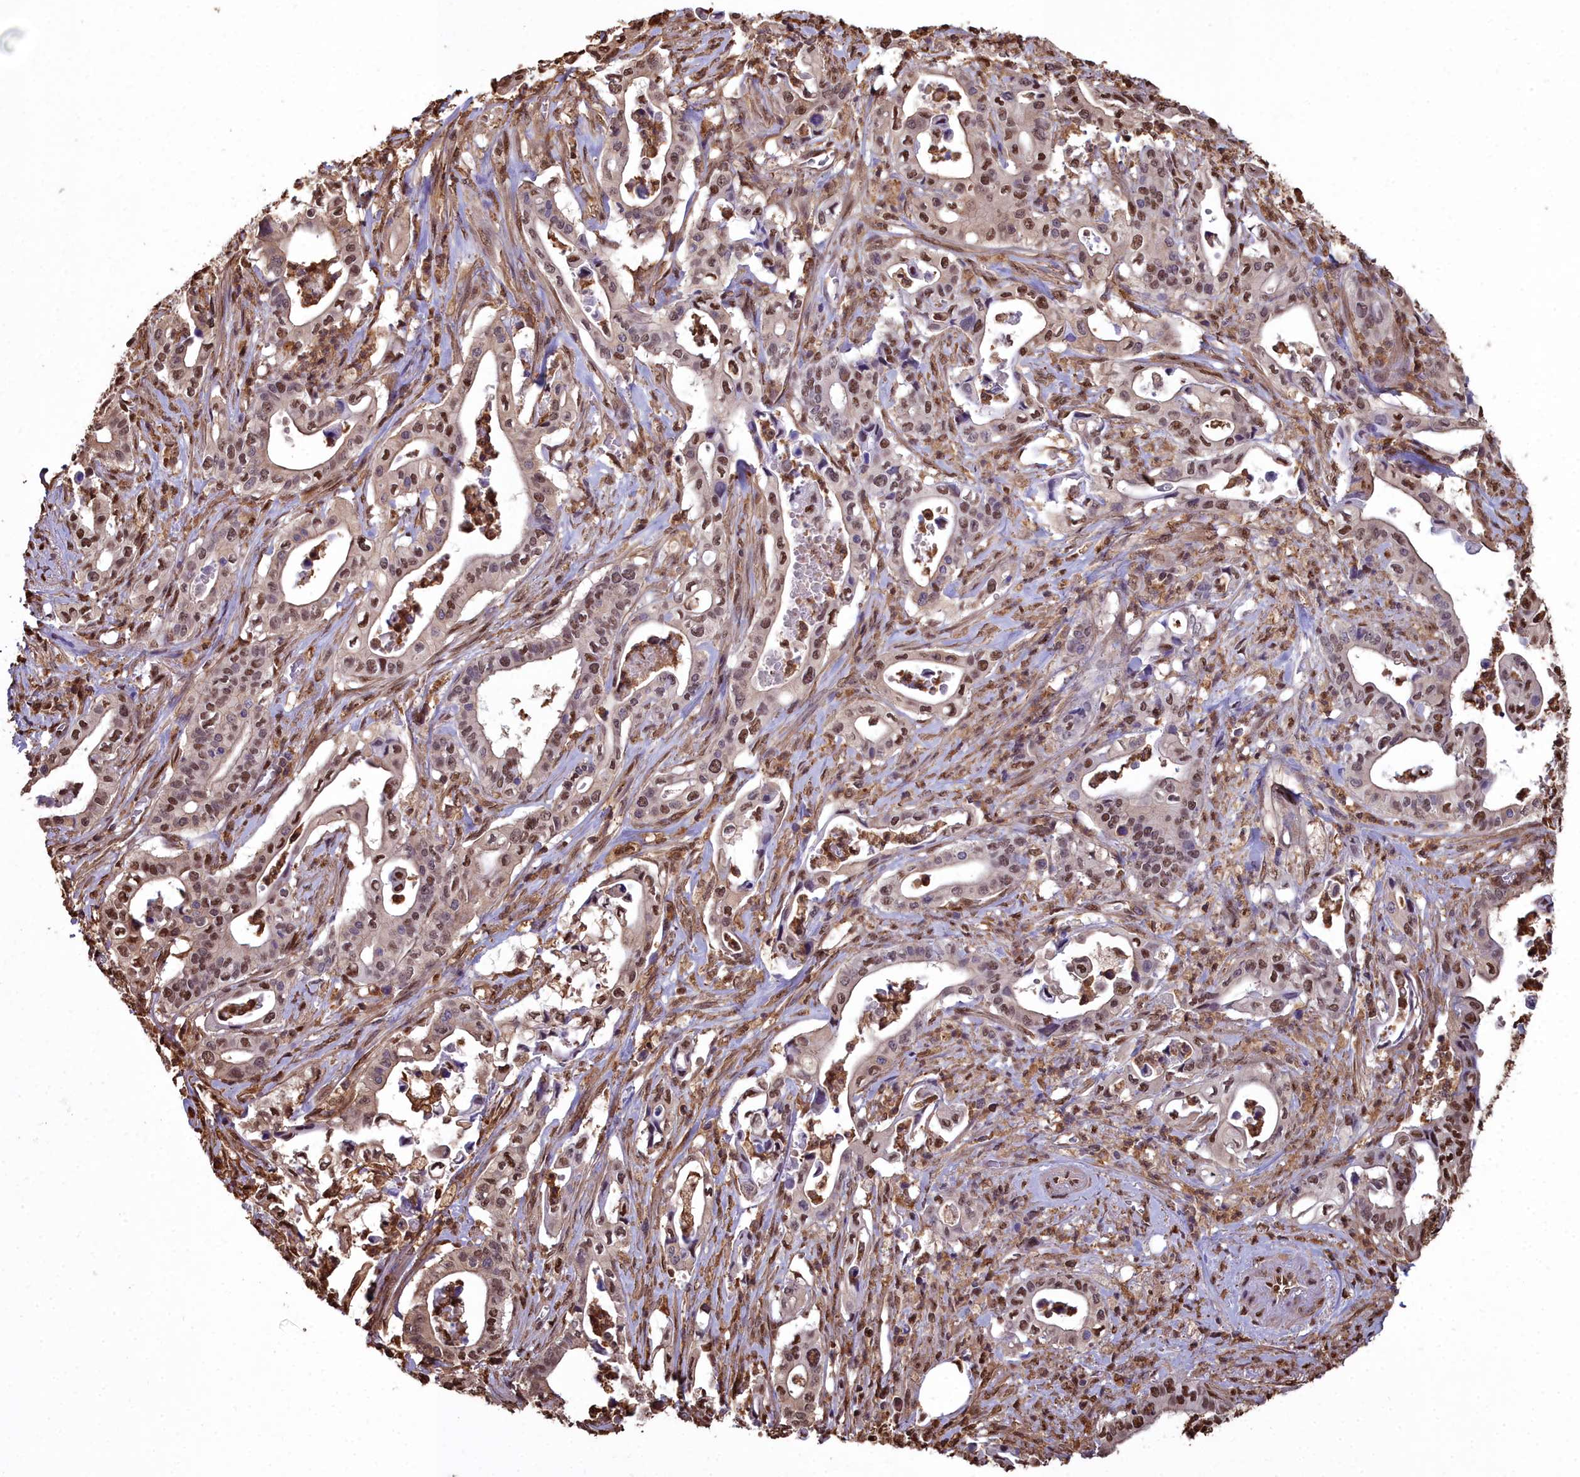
{"staining": {"intensity": "moderate", "quantity": ">75%", "location": "nuclear"}, "tissue": "pancreatic cancer", "cell_type": "Tumor cells", "image_type": "cancer", "snomed": [{"axis": "morphology", "description": "Adenocarcinoma, NOS"}, {"axis": "topography", "description": "Pancreas"}], "caption": "Immunohistochemistry (IHC) (DAB (3,3'-diaminobenzidine)) staining of adenocarcinoma (pancreatic) demonstrates moderate nuclear protein positivity in approximately >75% of tumor cells.", "gene": "GAPDH", "patient": {"sex": "female", "age": 77}}